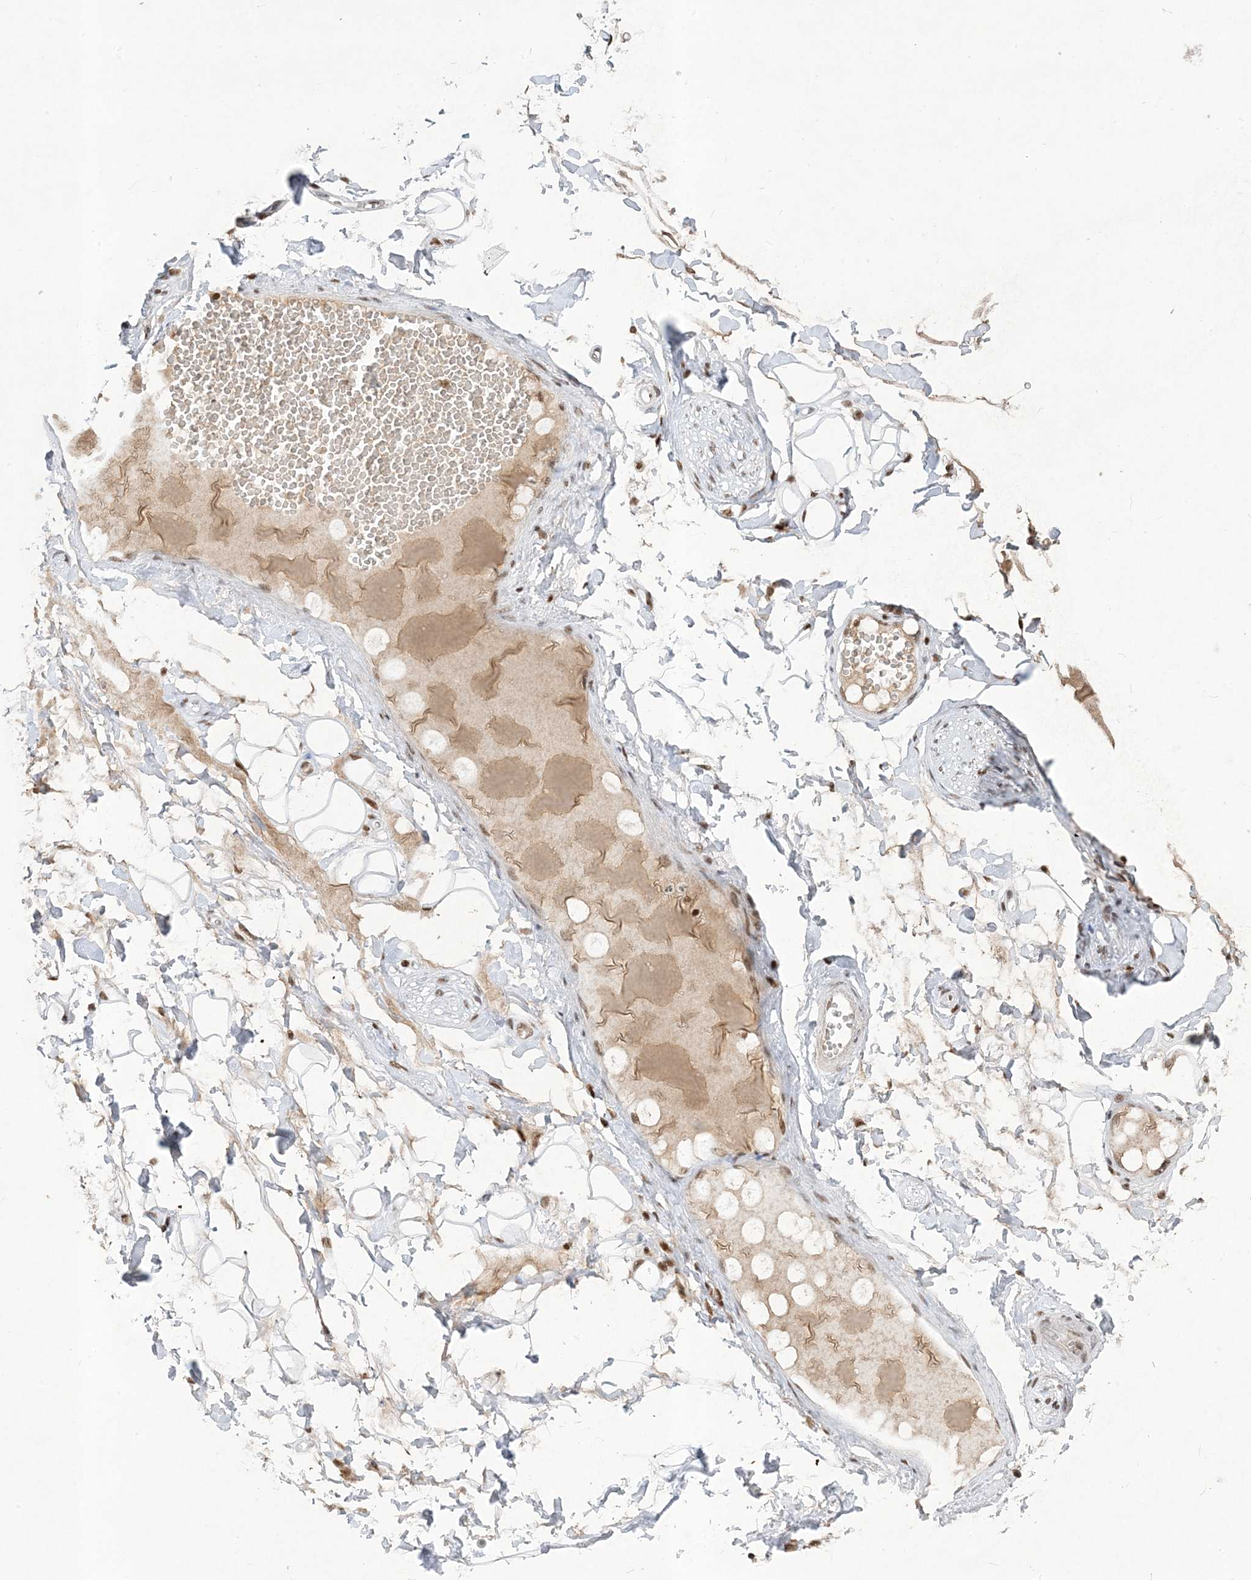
{"staining": {"intensity": "moderate", "quantity": ">75%", "location": "nuclear"}, "tissue": "adipose tissue", "cell_type": "Adipocytes", "image_type": "normal", "snomed": [{"axis": "morphology", "description": "Normal tissue, NOS"}, {"axis": "morphology", "description": "Inflammation, NOS"}, {"axis": "topography", "description": "Salivary gland"}, {"axis": "topography", "description": "Peripheral nerve tissue"}], "caption": "Adipose tissue was stained to show a protein in brown. There is medium levels of moderate nuclear staining in approximately >75% of adipocytes. Nuclei are stained in blue.", "gene": "PPIL2", "patient": {"sex": "female", "age": 75}}